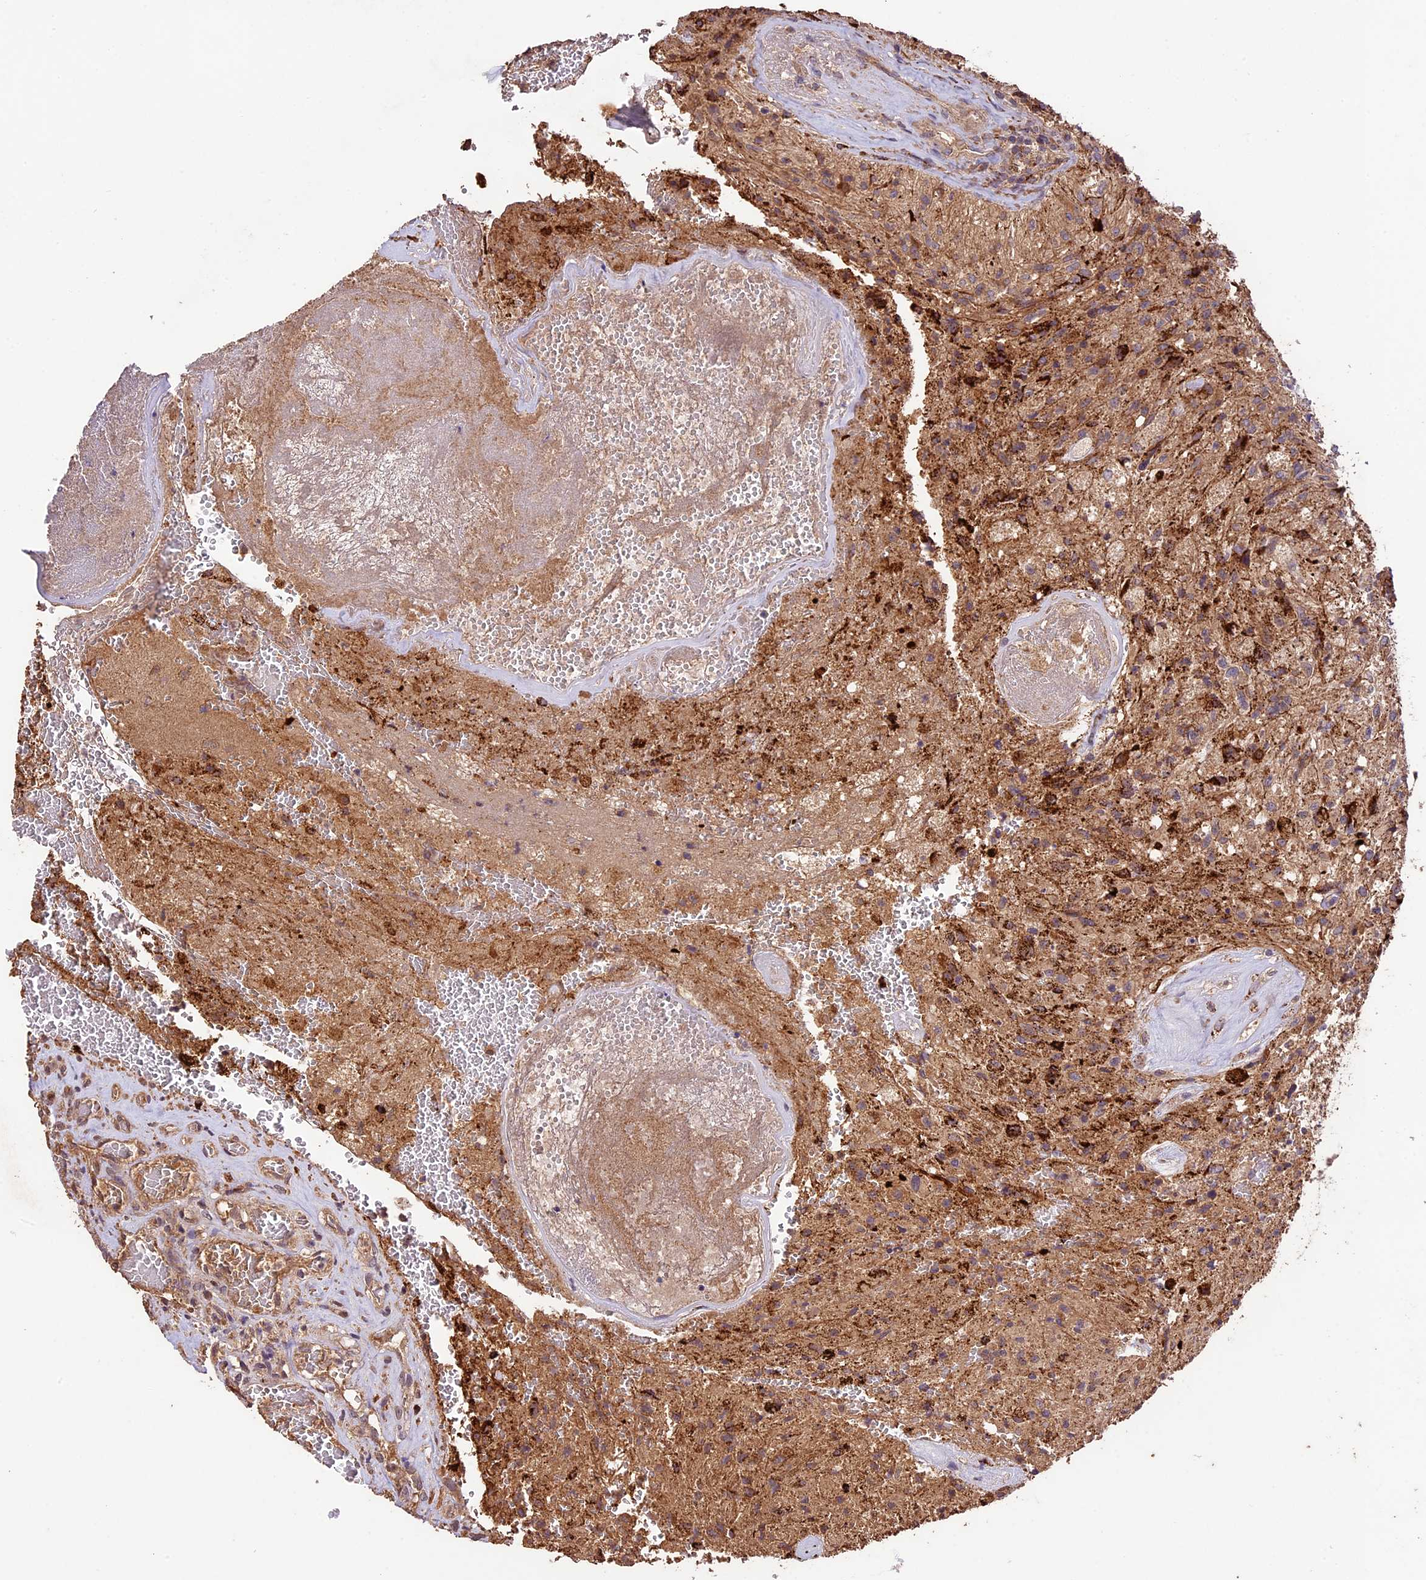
{"staining": {"intensity": "moderate", "quantity": ">75%", "location": "cytoplasmic/membranous"}, "tissue": "glioma", "cell_type": "Tumor cells", "image_type": "cancer", "snomed": [{"axis": "morphology", "description": "Glioma, malignant, High grade"}, {"axis": "topography", "description": "Brain"}], "caption": "Moderate cytoplasmic/membranous positivity is appreciated in about >75% of tumor cells in glioma. Nuclei are stained in blue.", "gene": "CRLF1", "patient": {"sex": "male", "age": 56}}